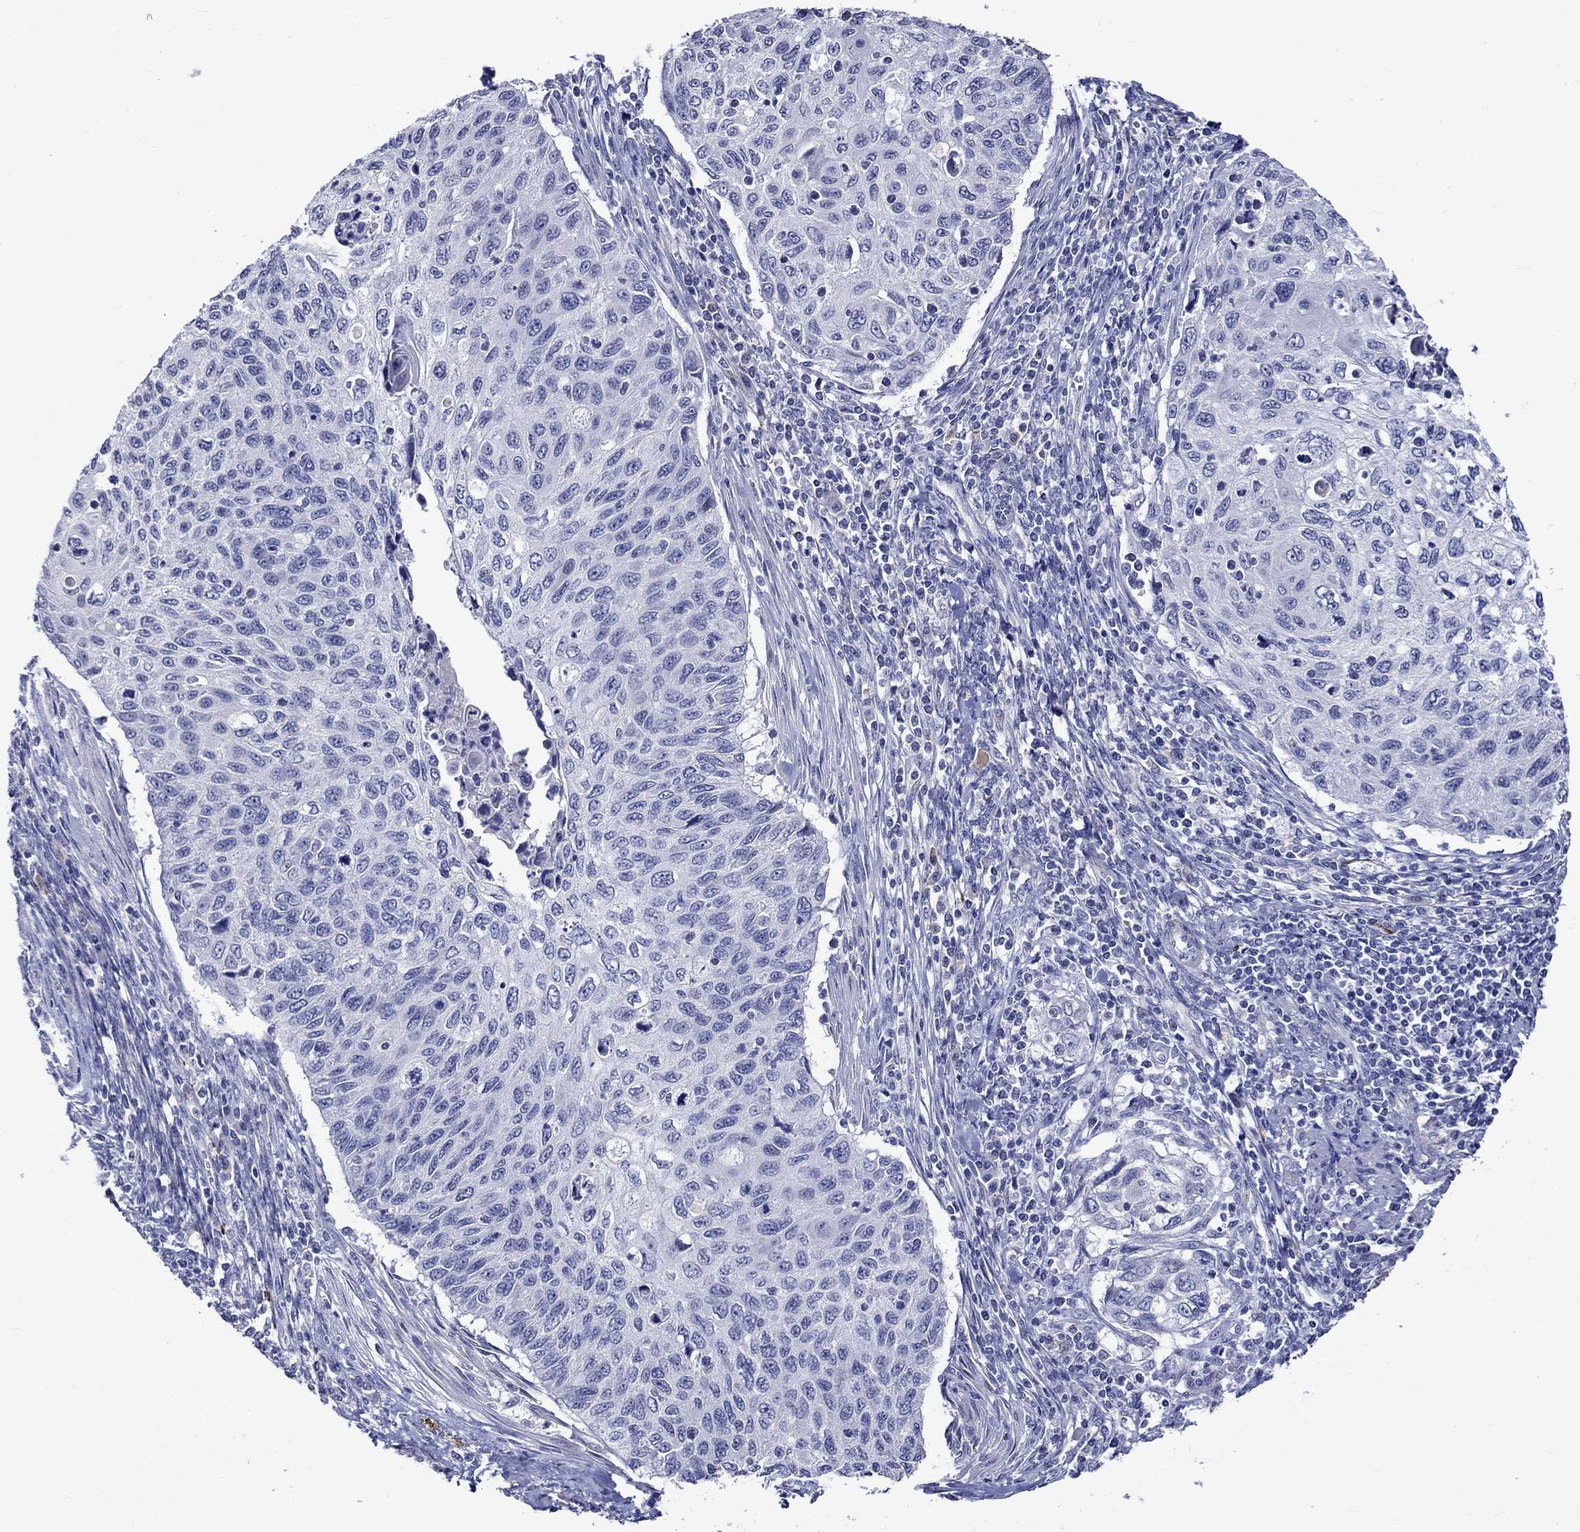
{"staining": {"intensity": "negative", "quantity": "none", "location": "none"}, "tissue": "cervical cancer", "cell_type": "Tumor cells", "image_type": "cancer", "snomed": [{"axis": "morphology", "description": "Squamous cell carcinoma, NOS"}, {"axis": "topography", "description": "Cervix"}], "caption": "This is an IHC histopathology image of squamous cell carcinoma (cervical). There is no staining in tumor cells.", "gene": "CRYAB", "patient": {"sex": "female", "age": 70}}